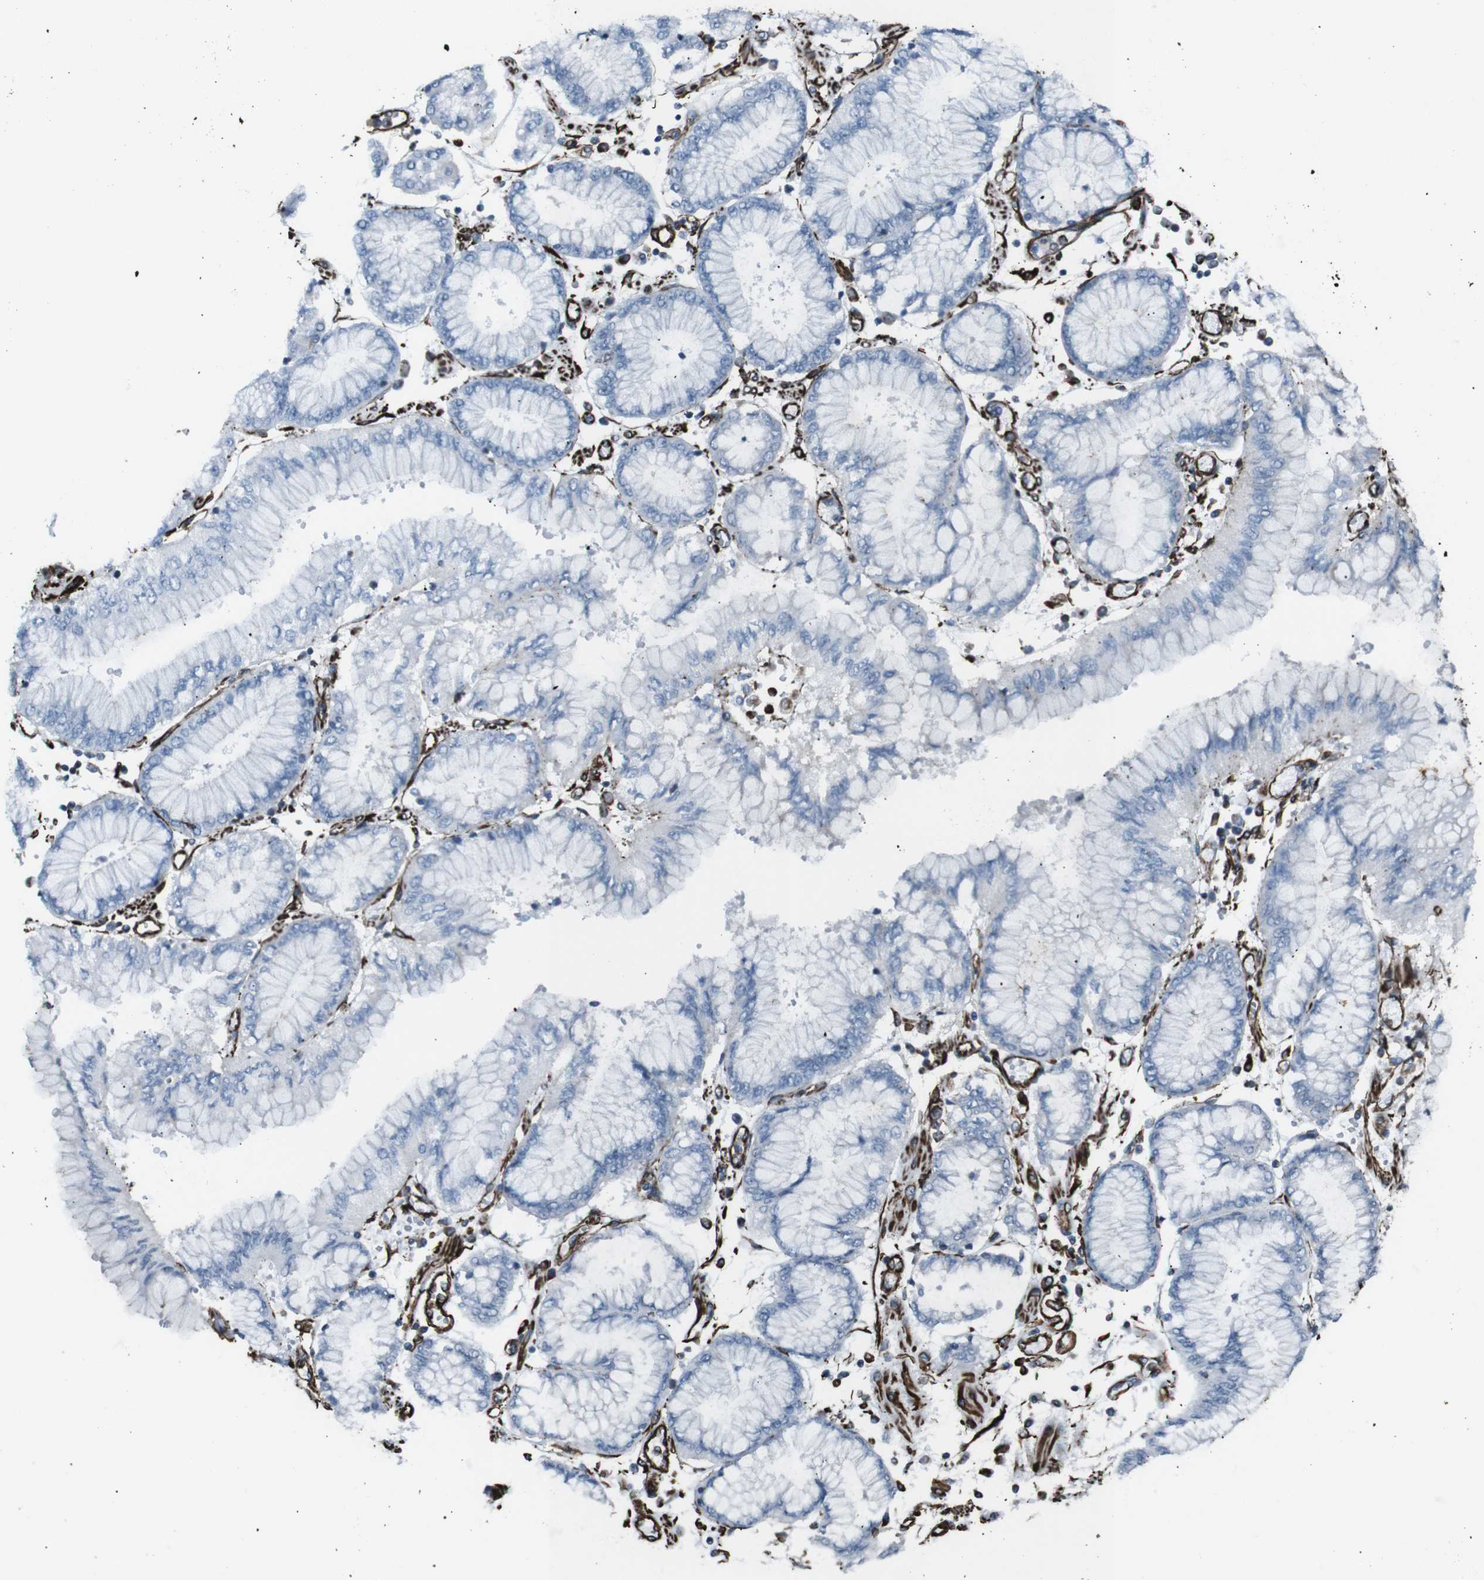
{"staining": {"intensity": "negative", "quantity": "none", "location": "none"}, "tissue": "stomach cancer", "cell_type": "Tumor cells", "image_type": "cancer", "snomed": [{"axis": "morphology", "description": "Adenocarcinoma, NOS"}, {"axis": "topography", "description": "Stomach"}], "caption": "This histopathology image is of stomach cancer stained with immunohistochemistry to label a protein in brown with the nuclei are counter-stained blue. There is no expression in tumor cells.", "gene": "ZDHHC6", "patient": {"sex": "male", "age": 76}}